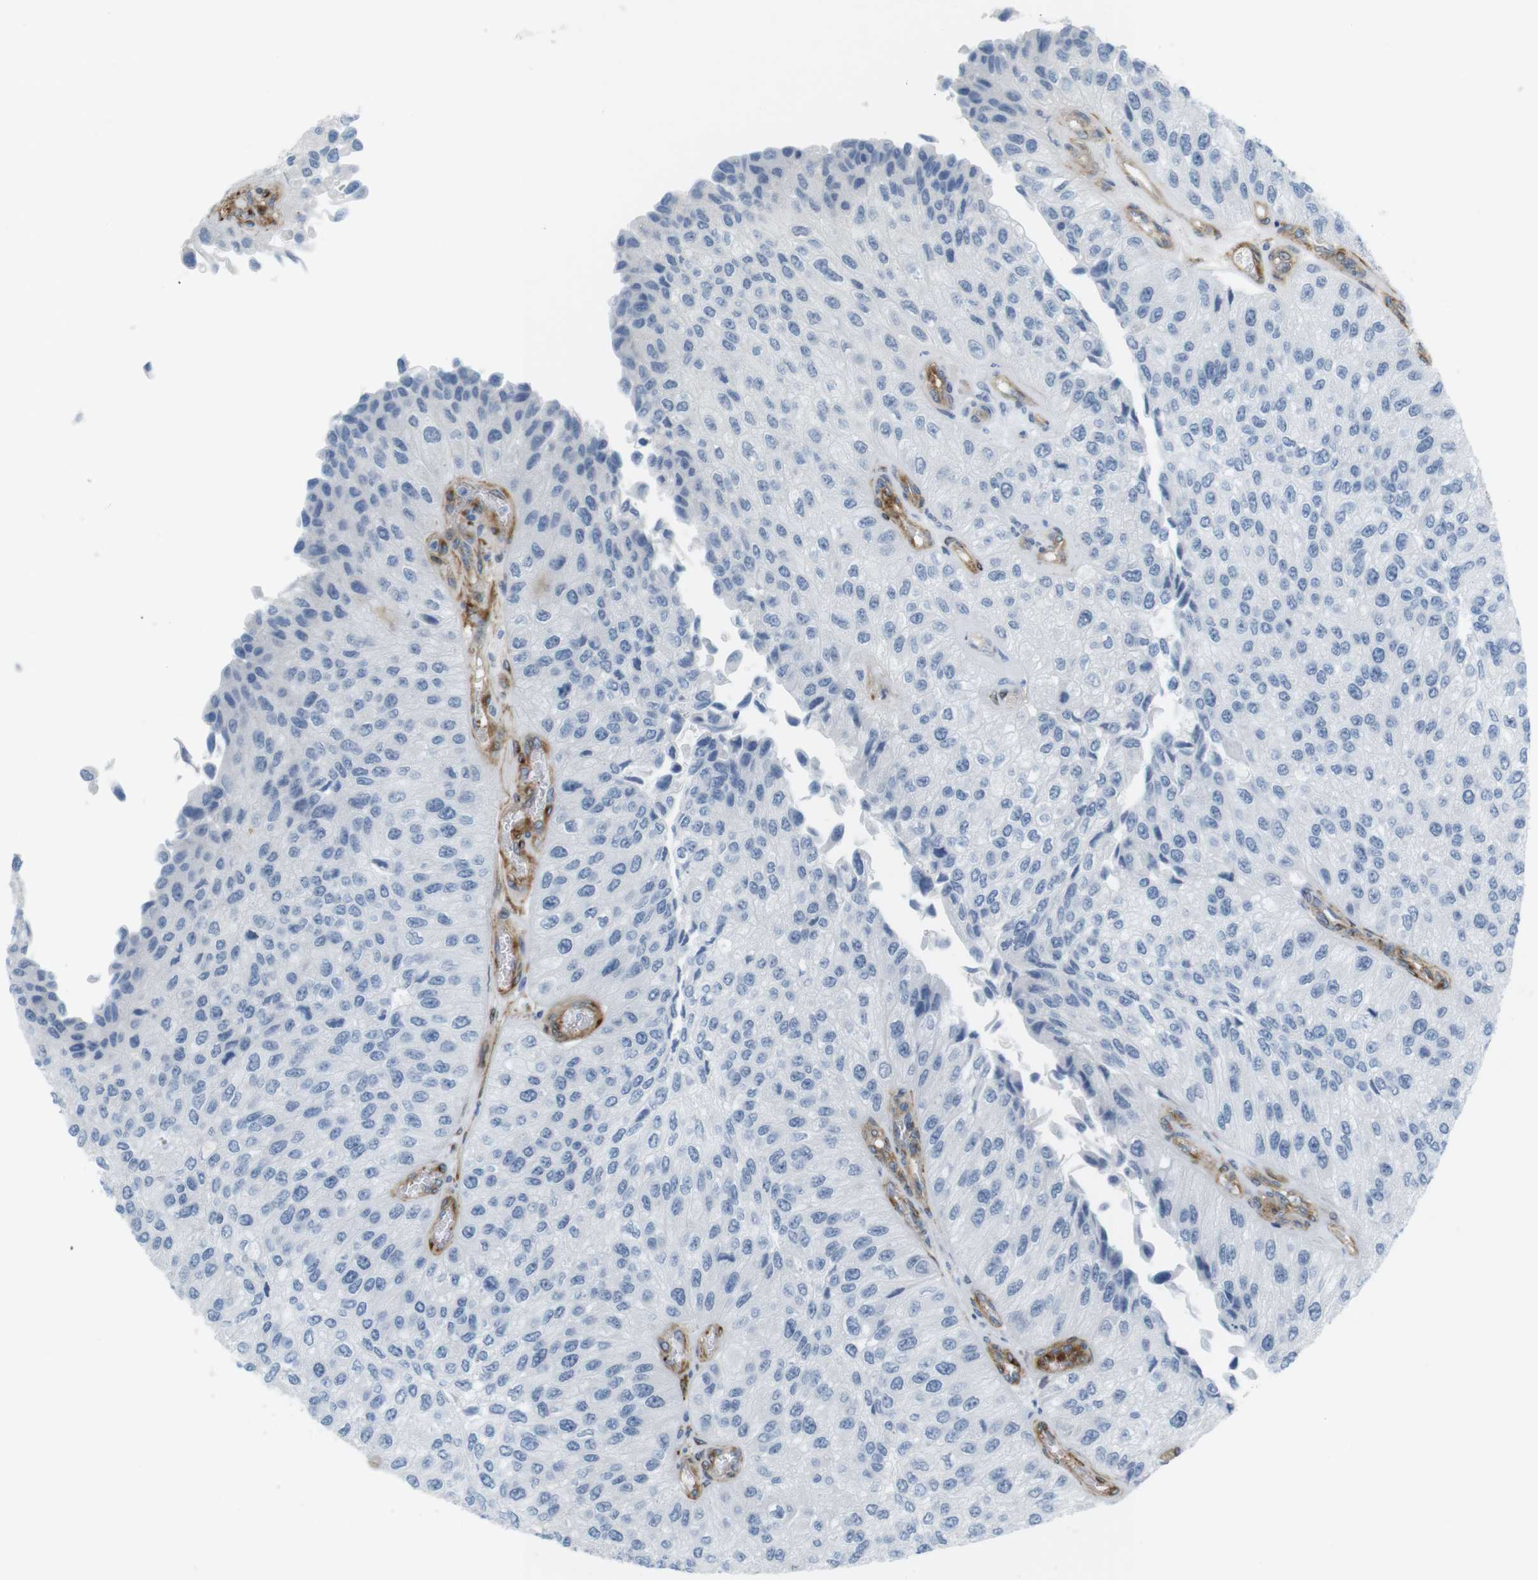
{"staining": {"intensity": "negative", "quantity": "none", "location": "none"}, "tissue": "urothelial cancer", "cell_type": "Tumor cells", "image_type": "cancer", "snomed": [{"axis": "morphology", "description": "Urothelial carcinoma, High grade"}, {"axis": "topography", "description": "Kidney"}, {"axis": "topography", "description": "Urinary bladder"}], "caption": "A photomicrograph of human urothelial carcinoma (high-grade) is negative for staining in tumor cells.", "gene": "F2R", "patient": {"sex": "male", "age": 77}}